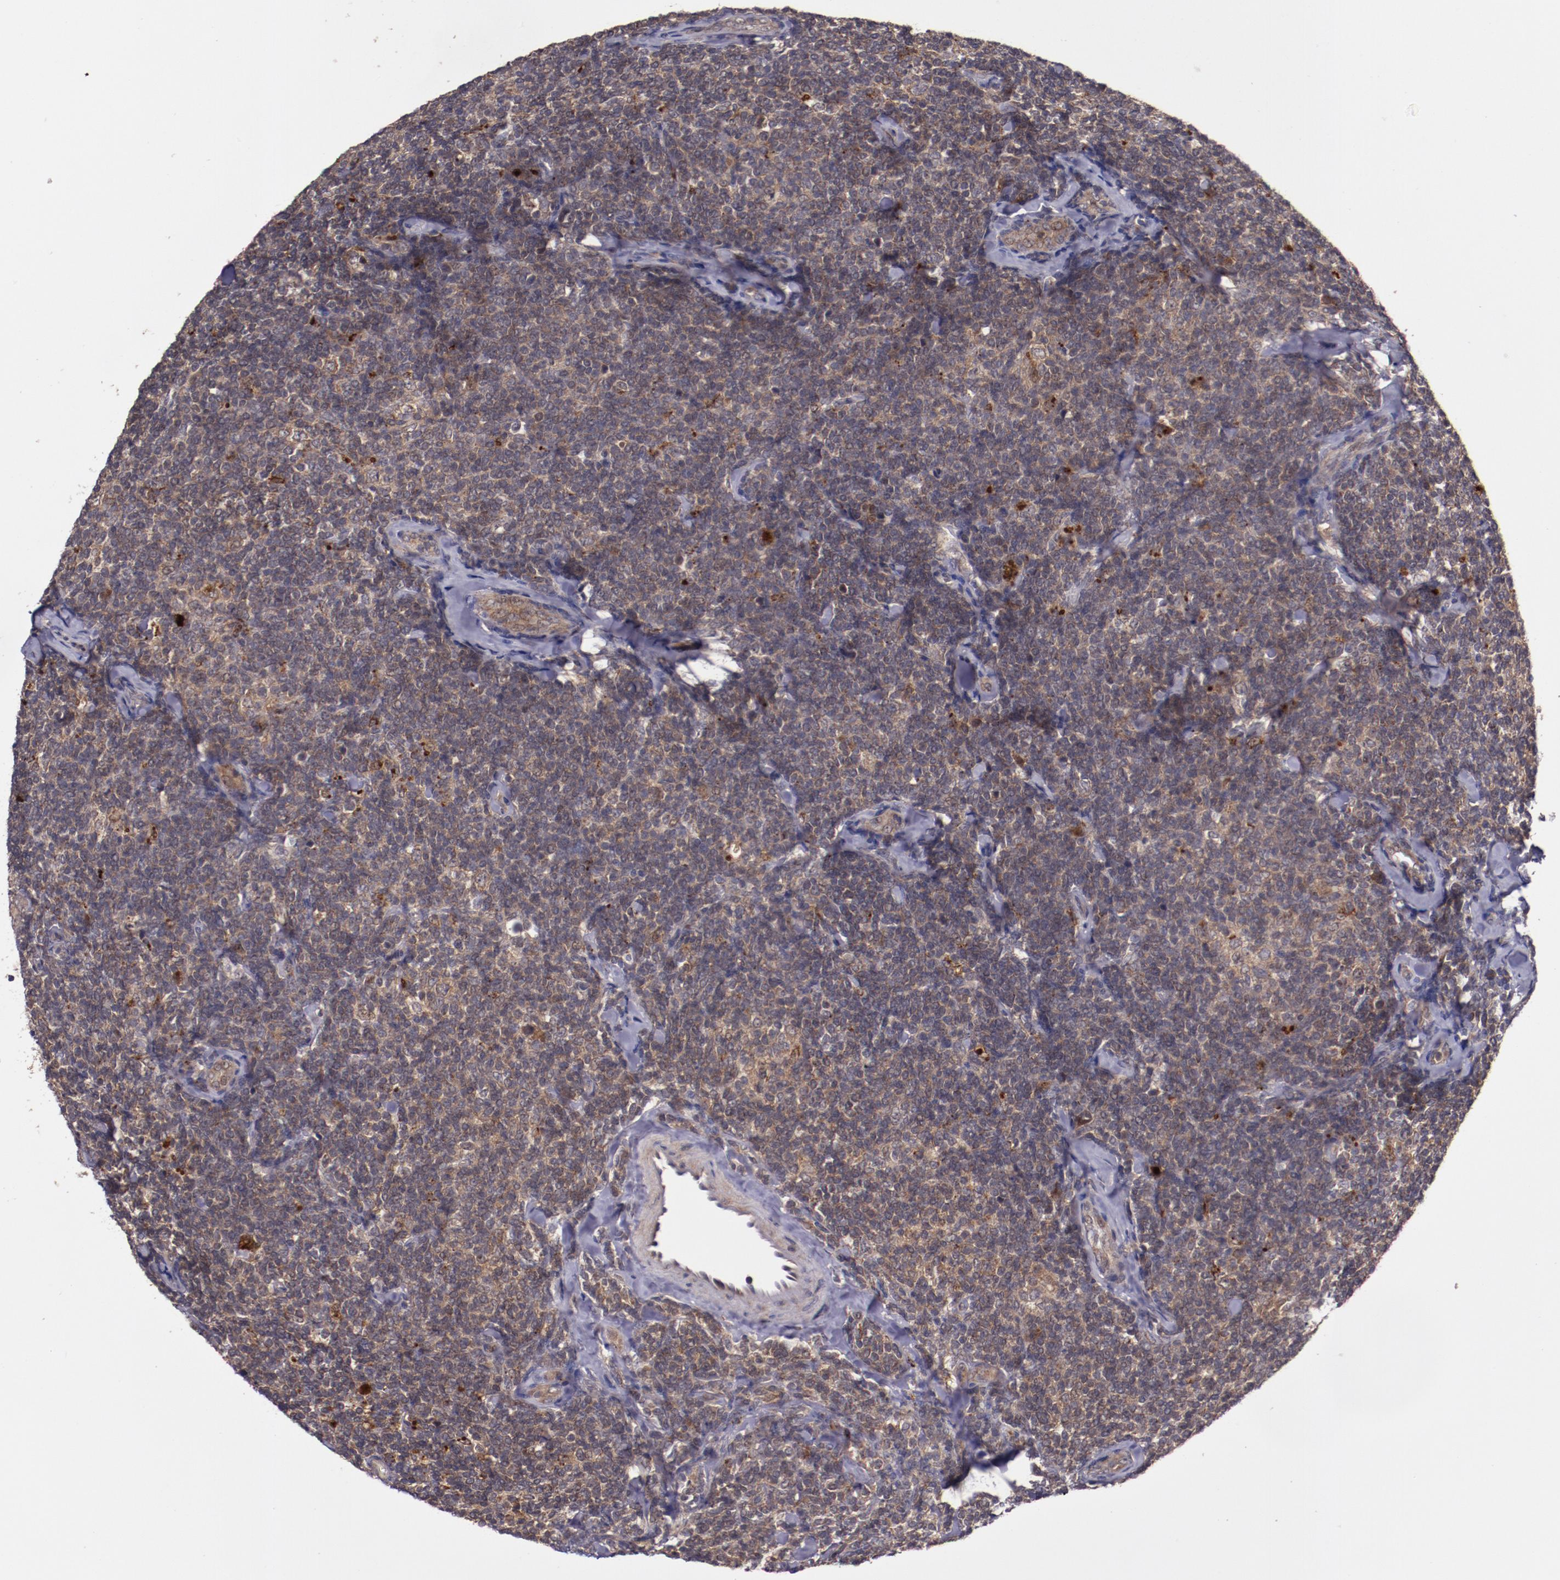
{"staining": {"intensity": "moderate", "quantity": "25%-75%", "location": "cytoplasmic/membranous"}, "tissue": "lymphoma", "cell_type": "Tumor cells", "image_type": "cancer", "snomed": [{"axis": "morphology", "description": "Malignant lymphoma, non-Hodgkin's type, Low grade"}, {"axis": "topography", "description": "Lymph node"}], "caption": "This micrograph displays immunohistochemistry (IHC) staining of malignant lymphoma, non-Hodgkin's type (low-grade), with medium moderate cytoplasmic/membranous positivity in approximately 25%-75% of tumor cells.", "gene": "FTSJ1", "patient": {"sex": "female", "age": 56}}